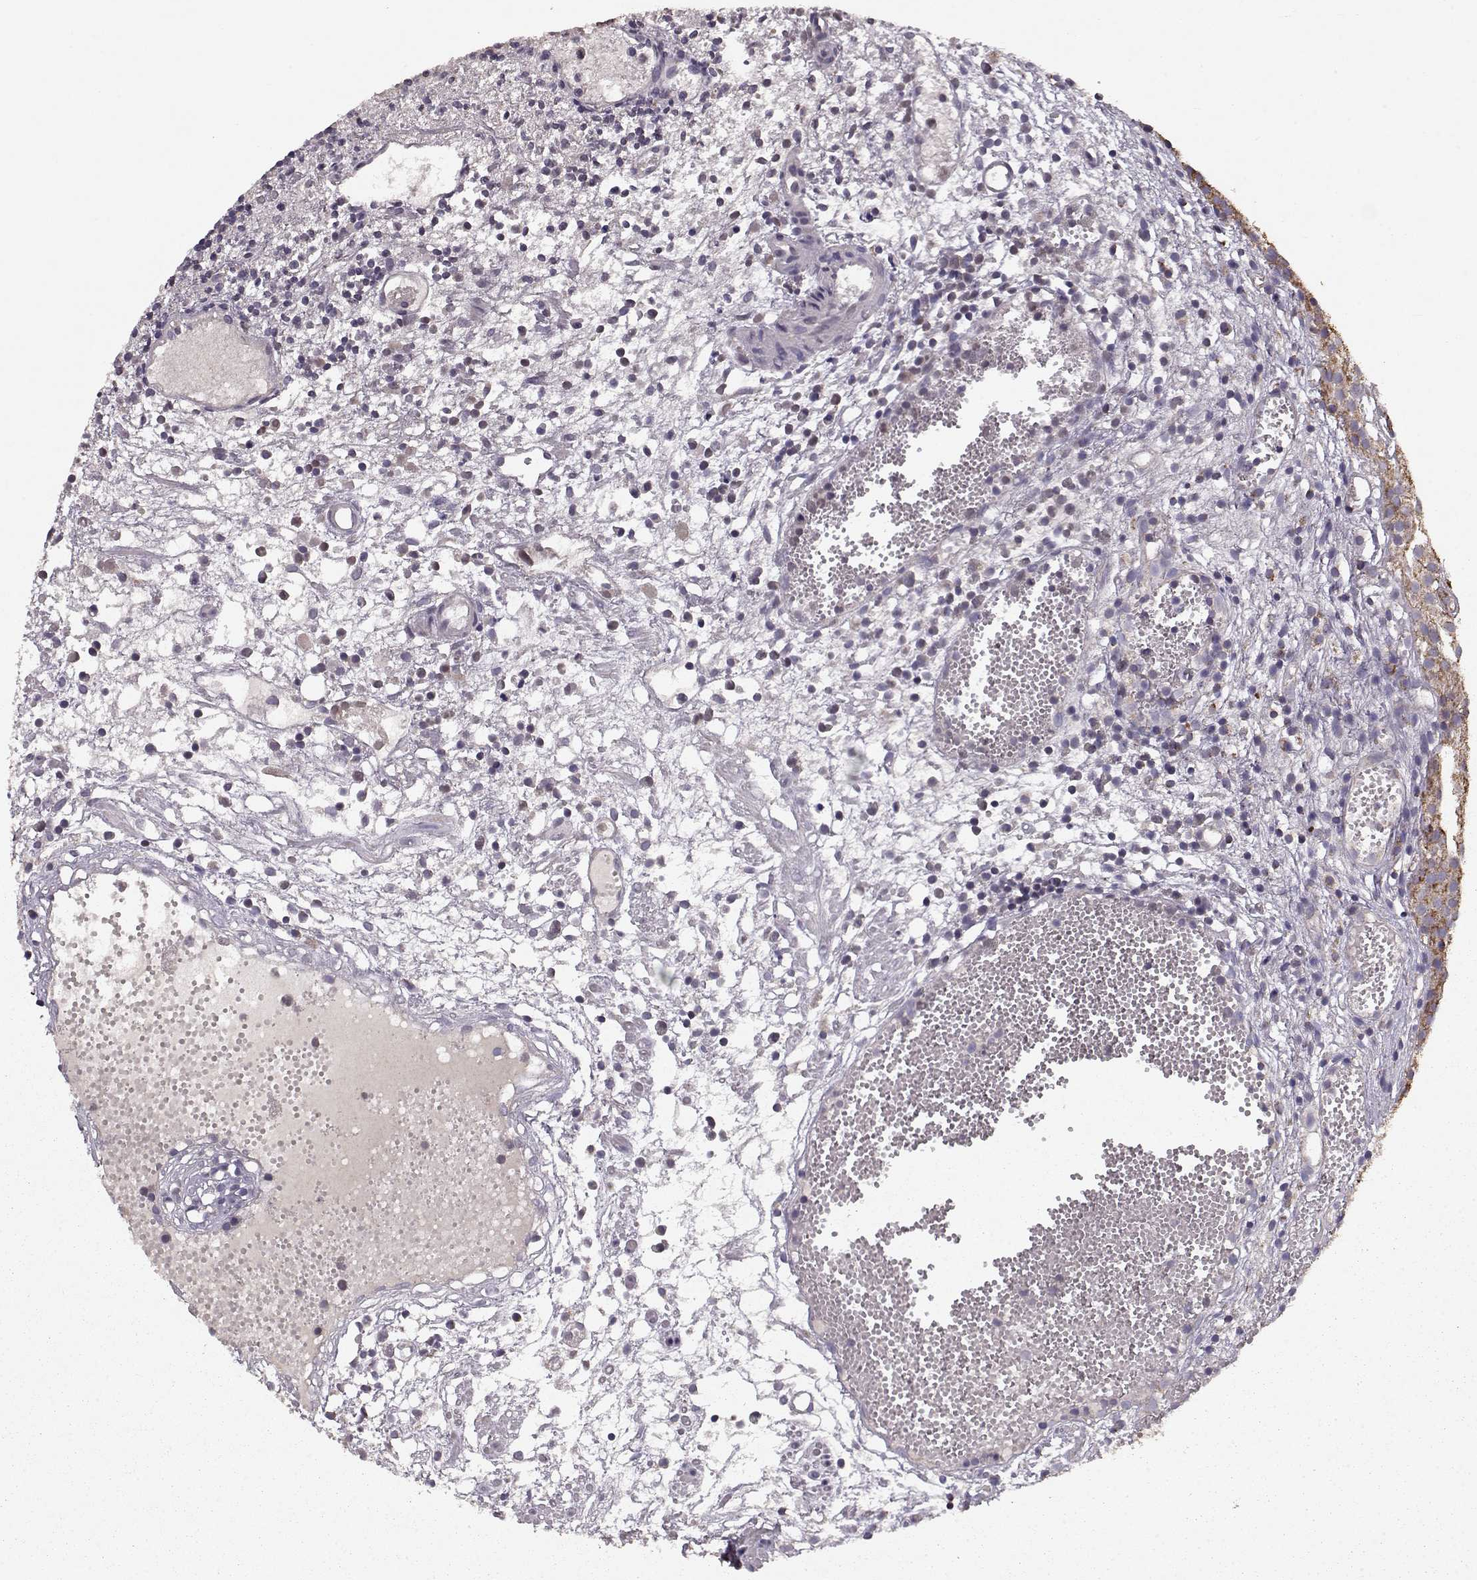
{"staining": {"intensity": "strong", "quantity": ">75%", "location": "cytoplasmic/membranous"}, "tissue": "urothelial cancer", "cell_type": "Tumor cells", "image_type": "cancer", "snomed": [{"axis": "morphology", "description": "Urothelial carcinoma, Low grade"}, {"axis": "topography", "description": "Urinary bladder"}], "caption": "DAB (3,3'-diaminobenzidine) immunohistochemical staining of urothelial cancer exhibits strong cytoplasmic/membranous protein expression in approximately >75% of tumor cells. (DAB IHC with brightfield microscopy, high magnification).", "gene": "CMTM3", "patient": {"sex": "male", "age": 79}}